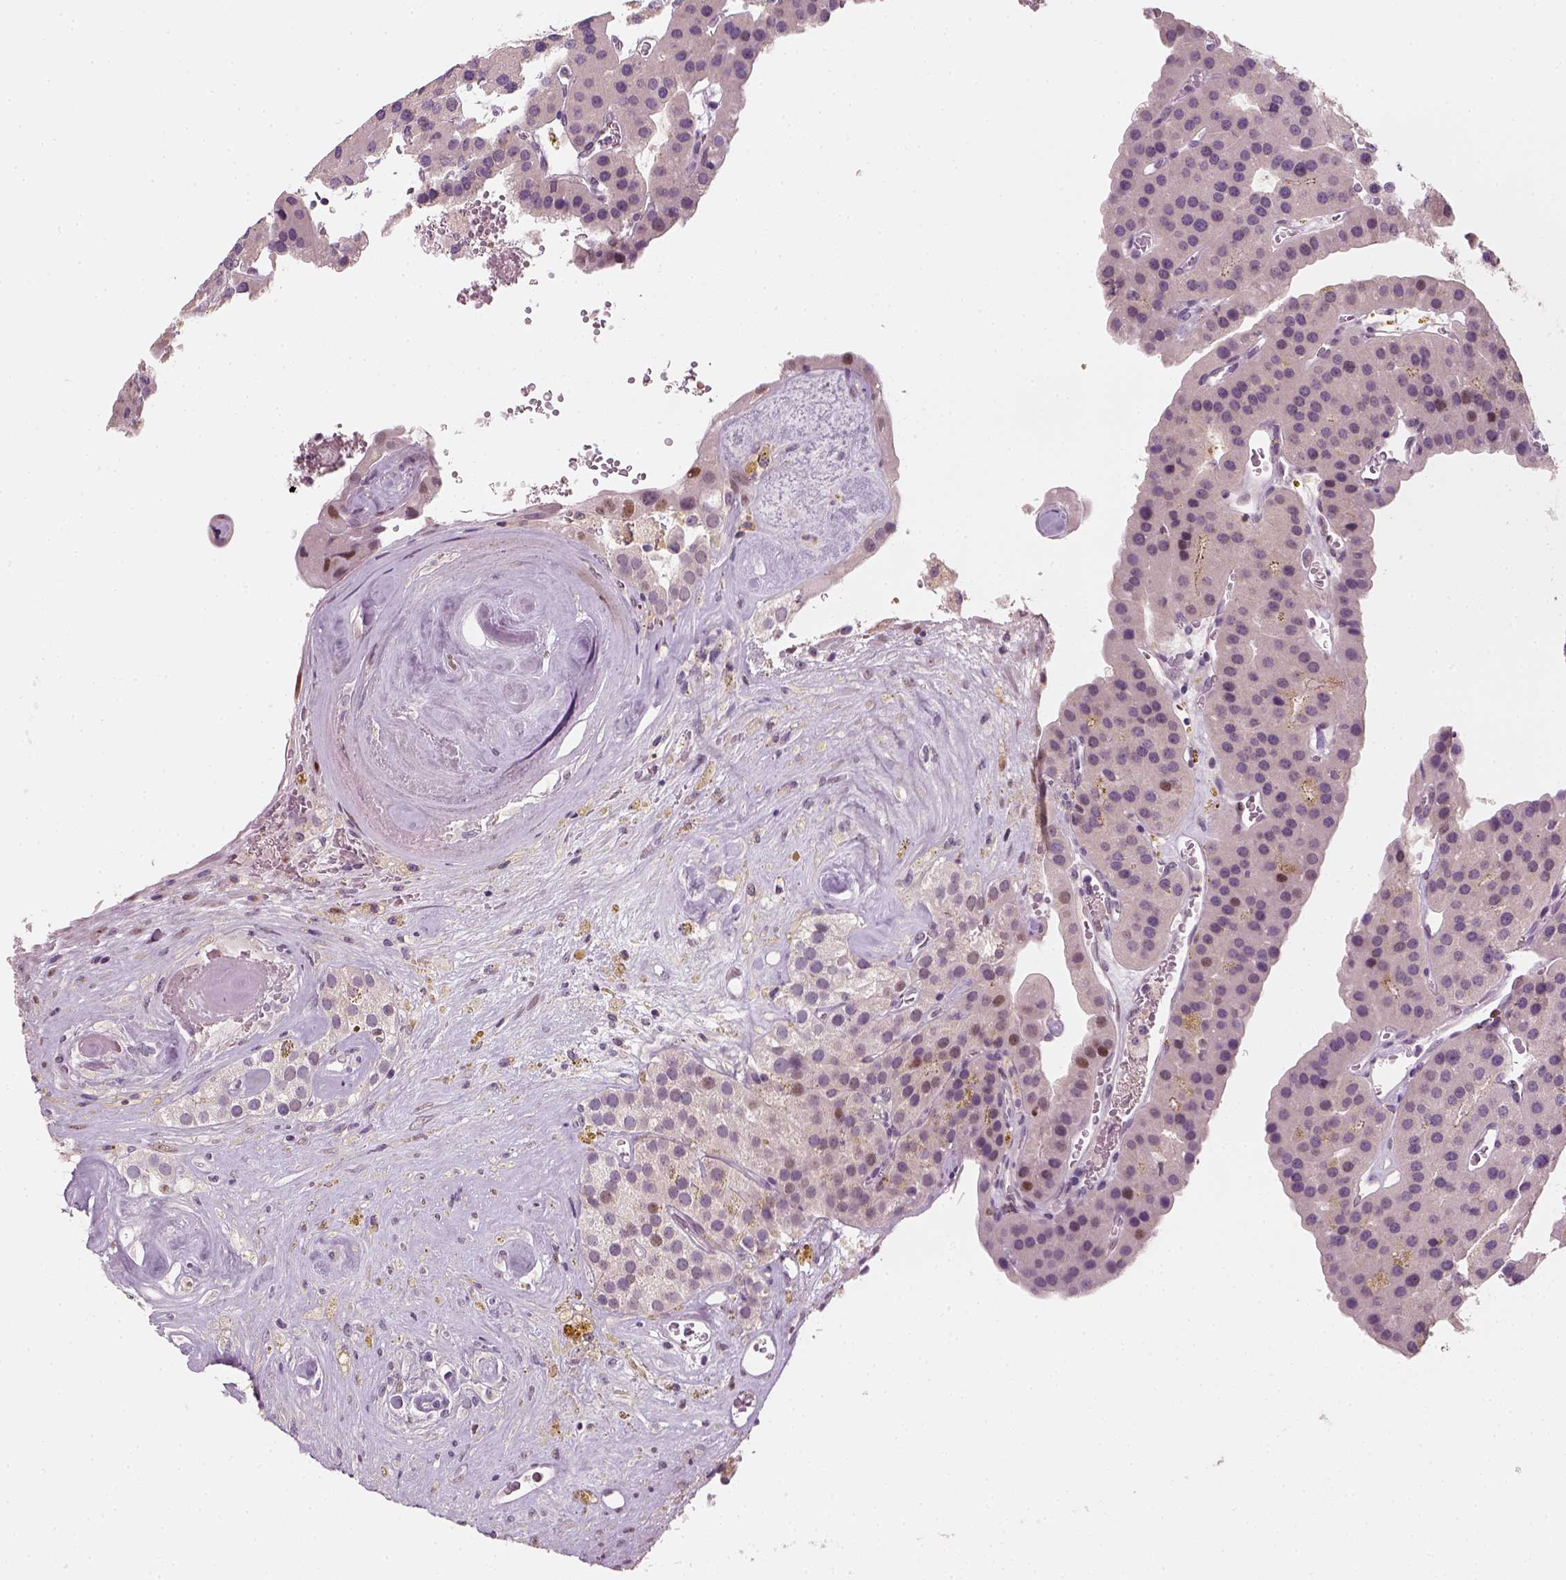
{"staining": {"intensity": "moderate", "quantity": "<25%", "location": "nuclear"}, "tissue": "parathyroid gland", "cell_type": "Glandular cells", "image_type": "normal", "snomed": [{"axis": "morphology", "description": "Normal tissue, NOS"}, {"axis": "morphology", "description": "Adenoma, NOS"}, {"axis": "topography", "description": "Parathyroid gland"}], "caption": "Immunohistochemistry of unremarkable parathyroid gland exhibits low levels of moderate nuclear positivity in approximately <25% of glandular cells. (DAB (3,3'-diaminobenzidine) IHC with brightfield microscopy, high magnification).", "gene": "TP53", "patient": {"sex": "female", "age": 86}}